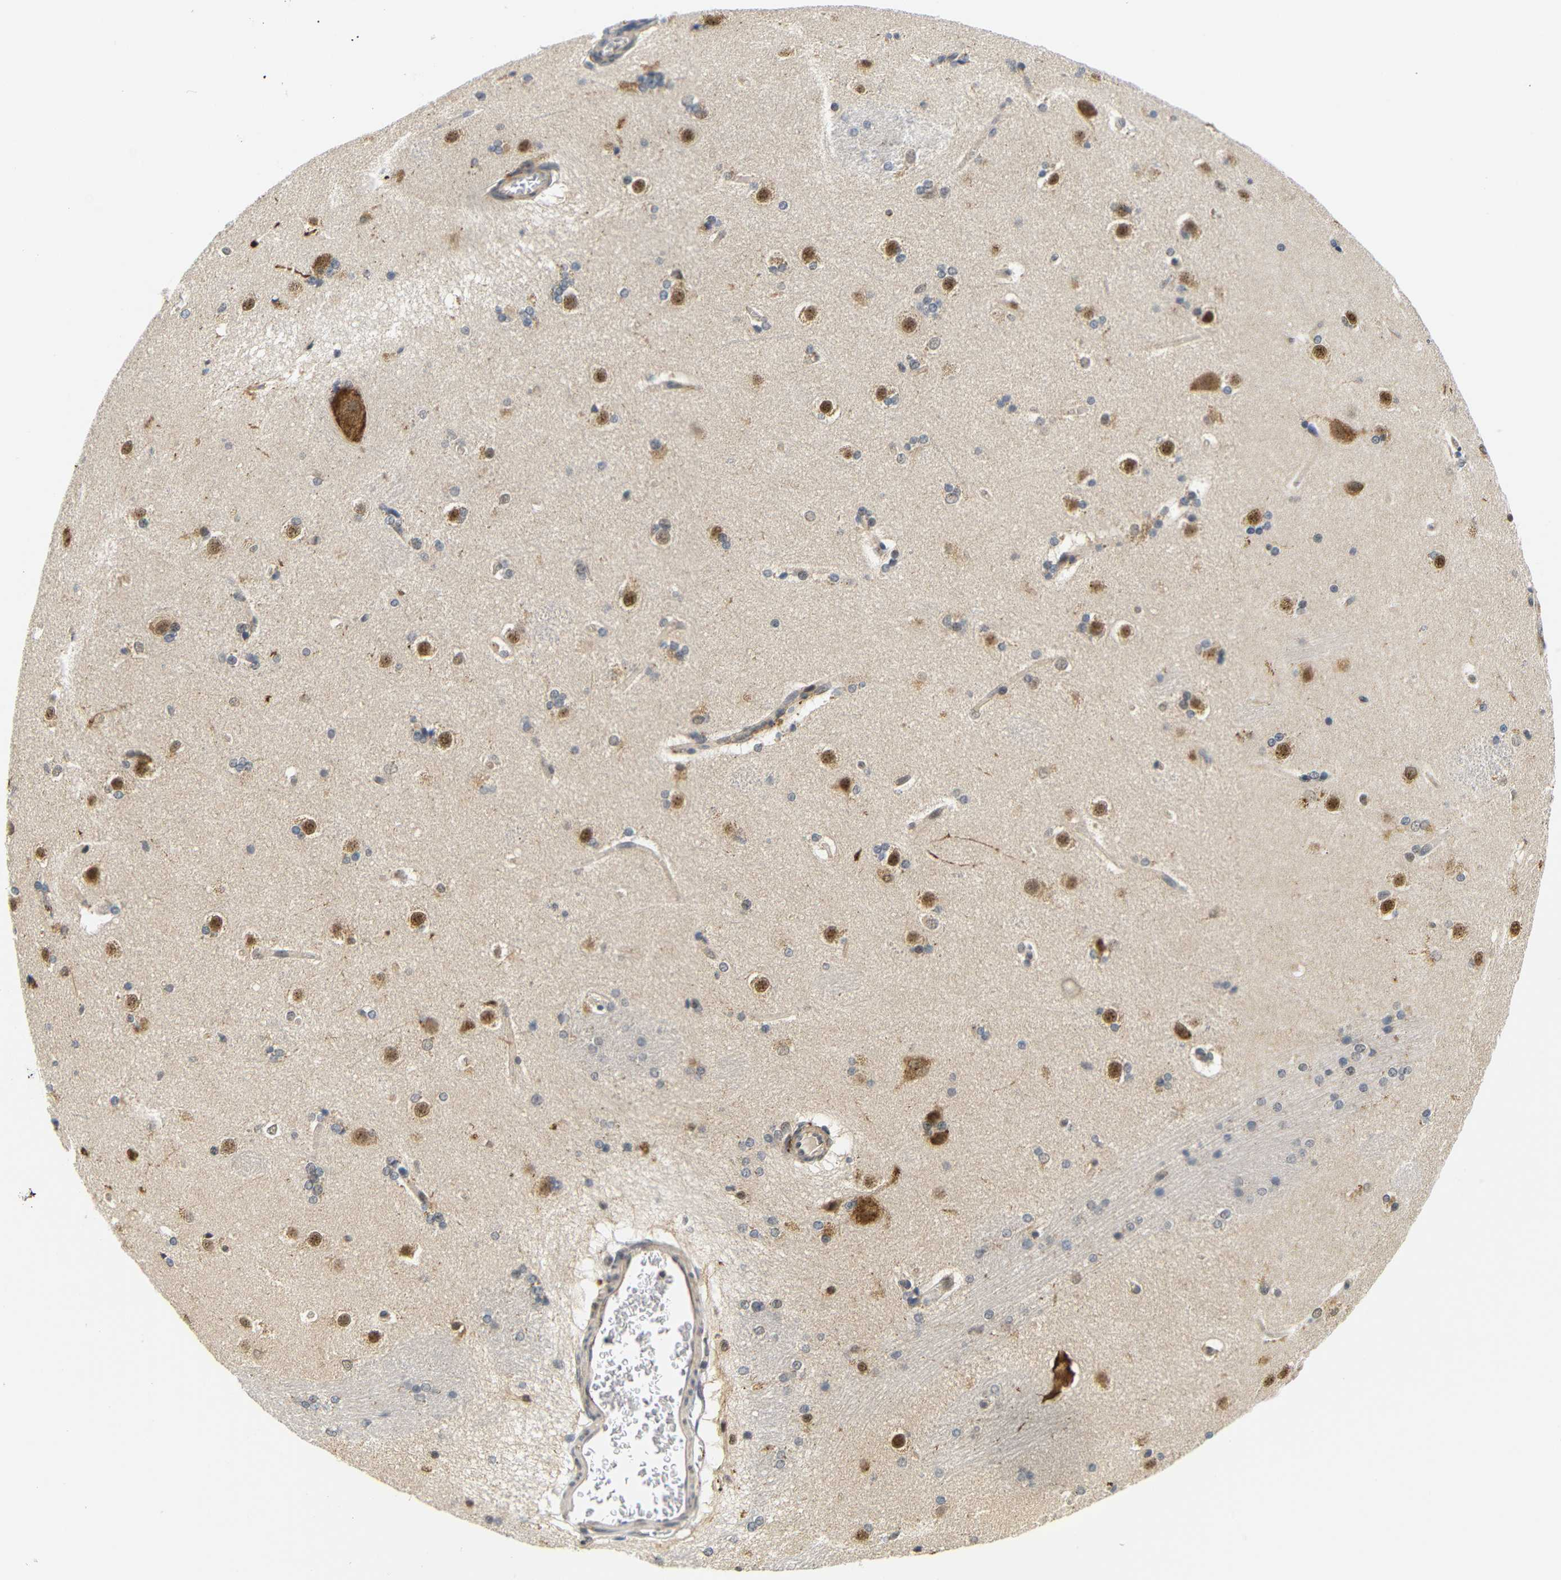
{"staining": {"intensity": "weak", "quantity": "<25%", "location": "cytoplasmic/membranous"}, "tissue": "caudate", "cell_type": "Glial cells", "image_type": "normal", "snomed": [{"axis": "morphology", "description": "Normal tissue, NOS"}, {"axis": "topography", "description": "Lateral ventricle wall"}], "caption": "IHC of benign caudate shows no expression in glial cells. (DAB IHC, high magnification).", "gene": "GJA5", "patient": {"sex": "female", "age": 19}}